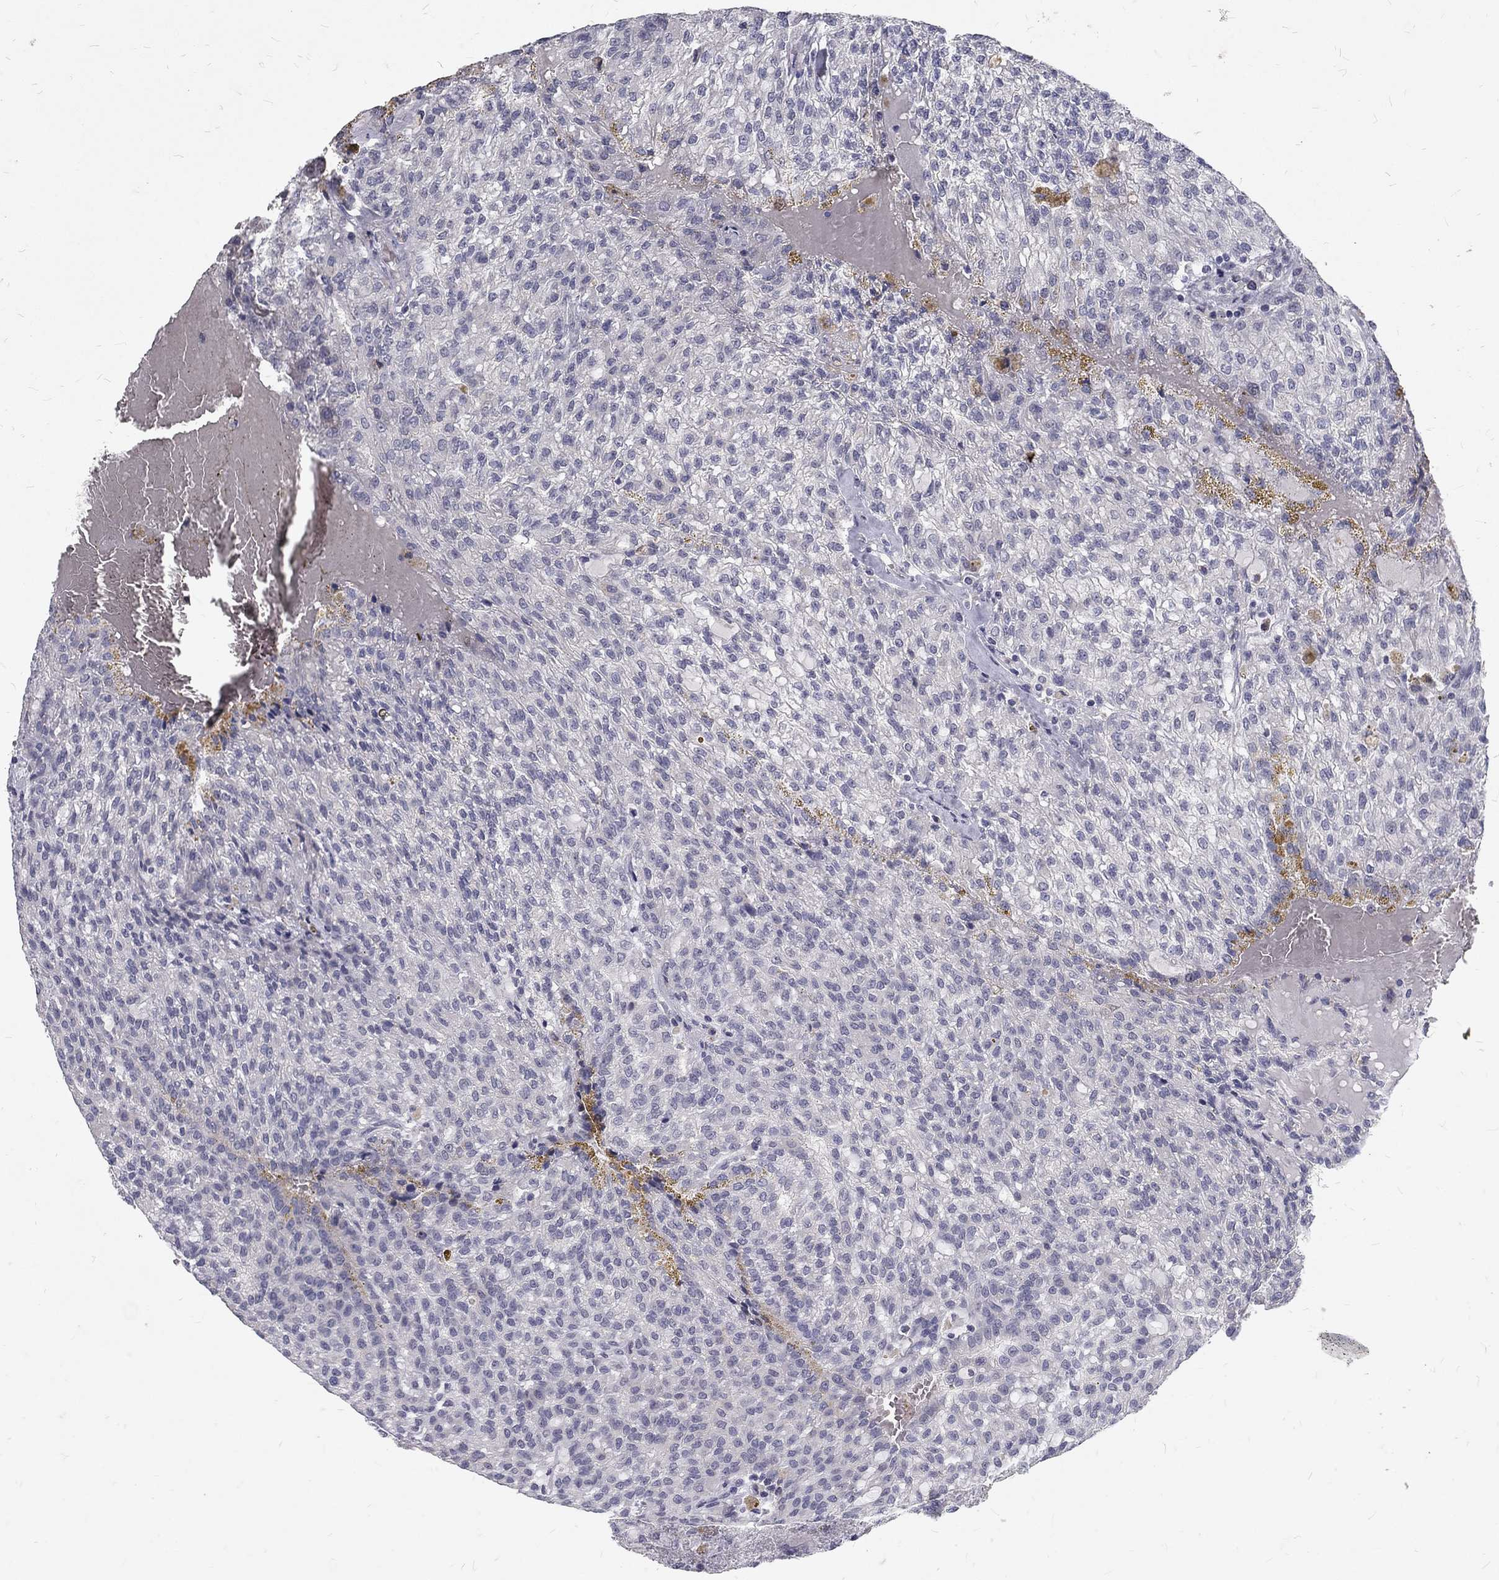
{"staining": {"intensity": "negative", "quantity": "none", "location": "none"}, "tissue": "renal cancer", "cell_type": "Tumor cells", "image_type": "cancer", "snomed": [{"axis": "morphology", "description": "Adenocarcinoma, NOS"}, {"axis": "topography", "description": "Kidney"}], "caption": "Tumor cells are negative for protein expression in human adenocarcinoma (renal).", "gene": "NOS1", "patient": {"sex": "male", "age": 63}}